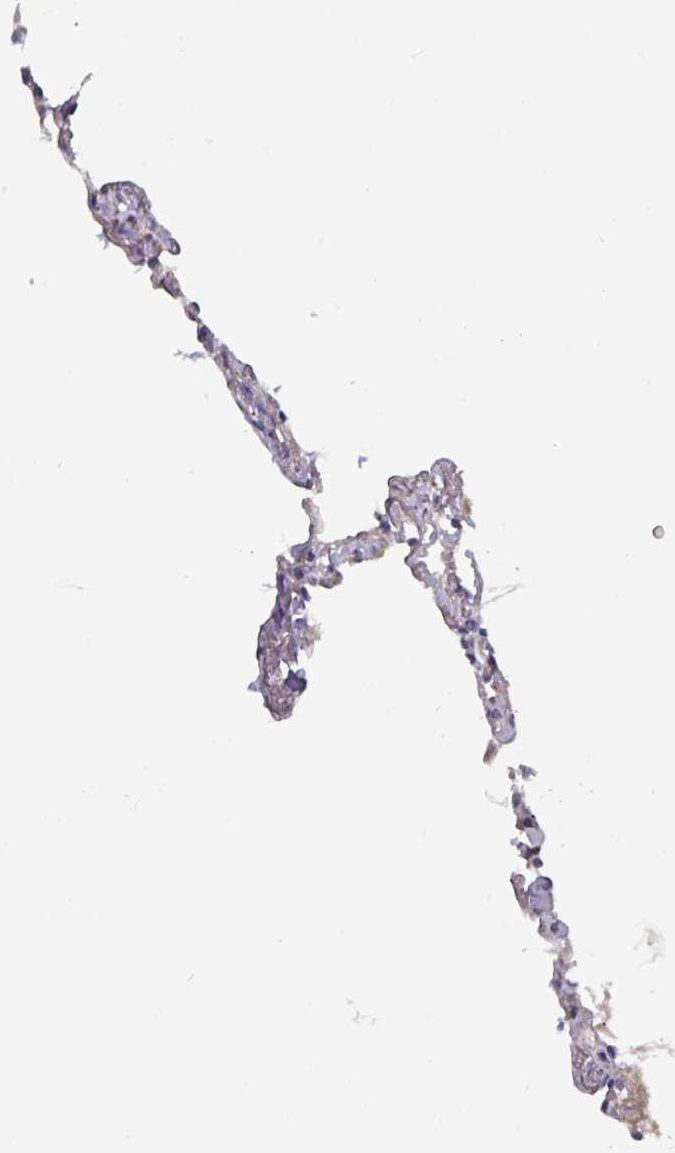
{"staining": {"intensity": "negative", "quantity": "none", "location": "none"}, "tissue": "lung", "cell_type": "Alveolar cells", "image_type": "normal", "snomed": [{"axis": "morphology", "description": "Normal tissue, NOS"}, {"axis": "topography", "description": "Lung"}], "caption": "Immunohistochemistry (IHC) histopathology image of normal human lung stained for a protein (brown), which reveals no positivity in alveolar cells. Nuclei are stained in blue.", "gene": "PRRX1", "patient": {"sex": "female", "age": 67}}